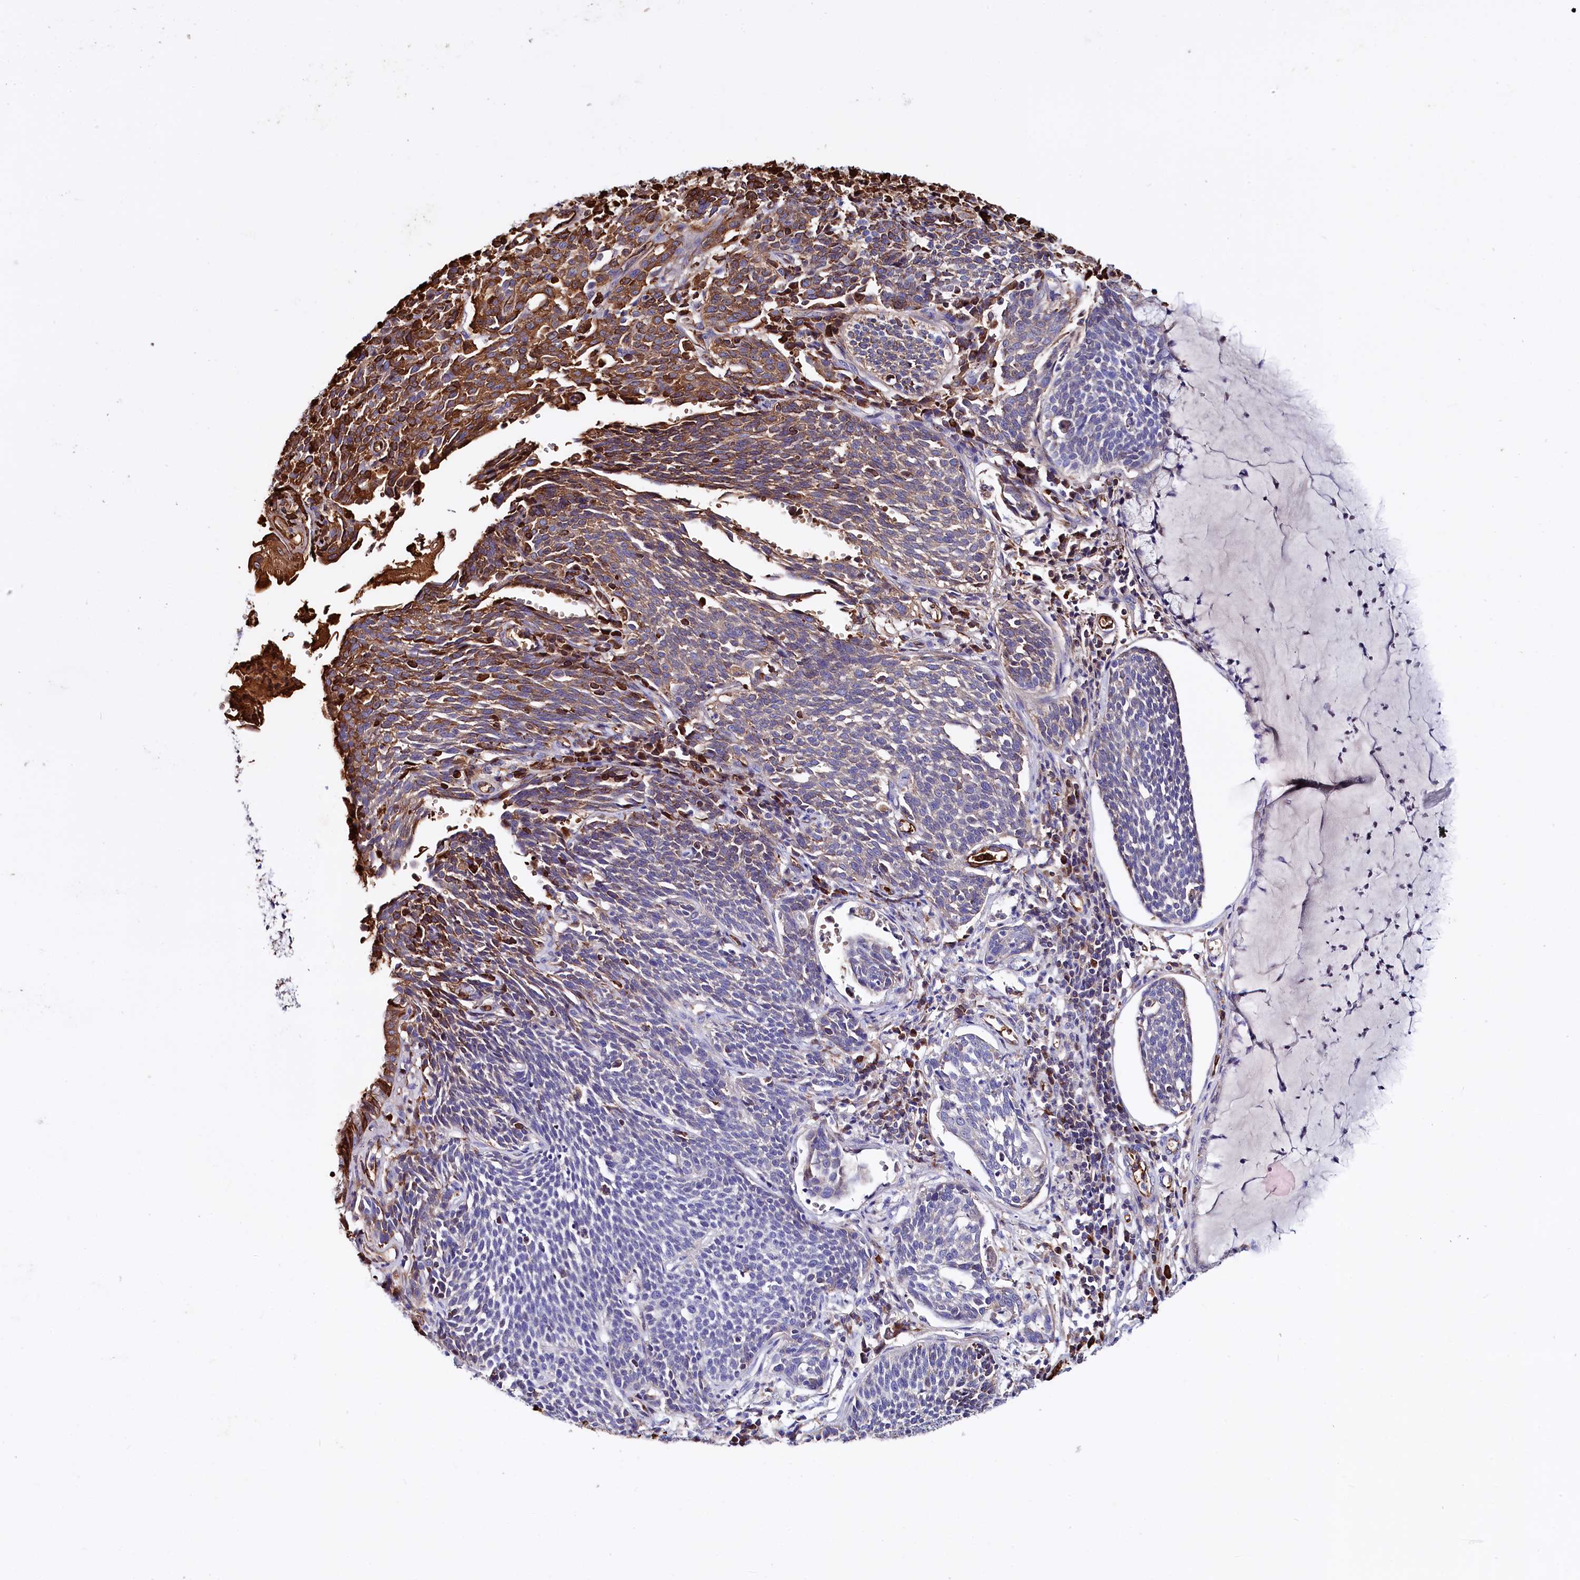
{"staining": {"intensity": "strong", "quantity": "<25%", "location": "cytoplasmic/membranous"}, "tissue": "cervical cancer", "cell_type": "Tumor cells", "image_type": "cancer", "snomed": [{"axis": "morphology", "description": "Squamous cell carcinoma, NOS"}, {"axis": "topography", "description": "Cervix"}], "caption": "The image demonstrates staining of cervical squamous cell carcinoma, revealing strong cytoplasmic/membranous protein staining (brown color) within tumor cells.", "gene": "RPUSD3", "patient": {"sex": "female", "age": 34}}